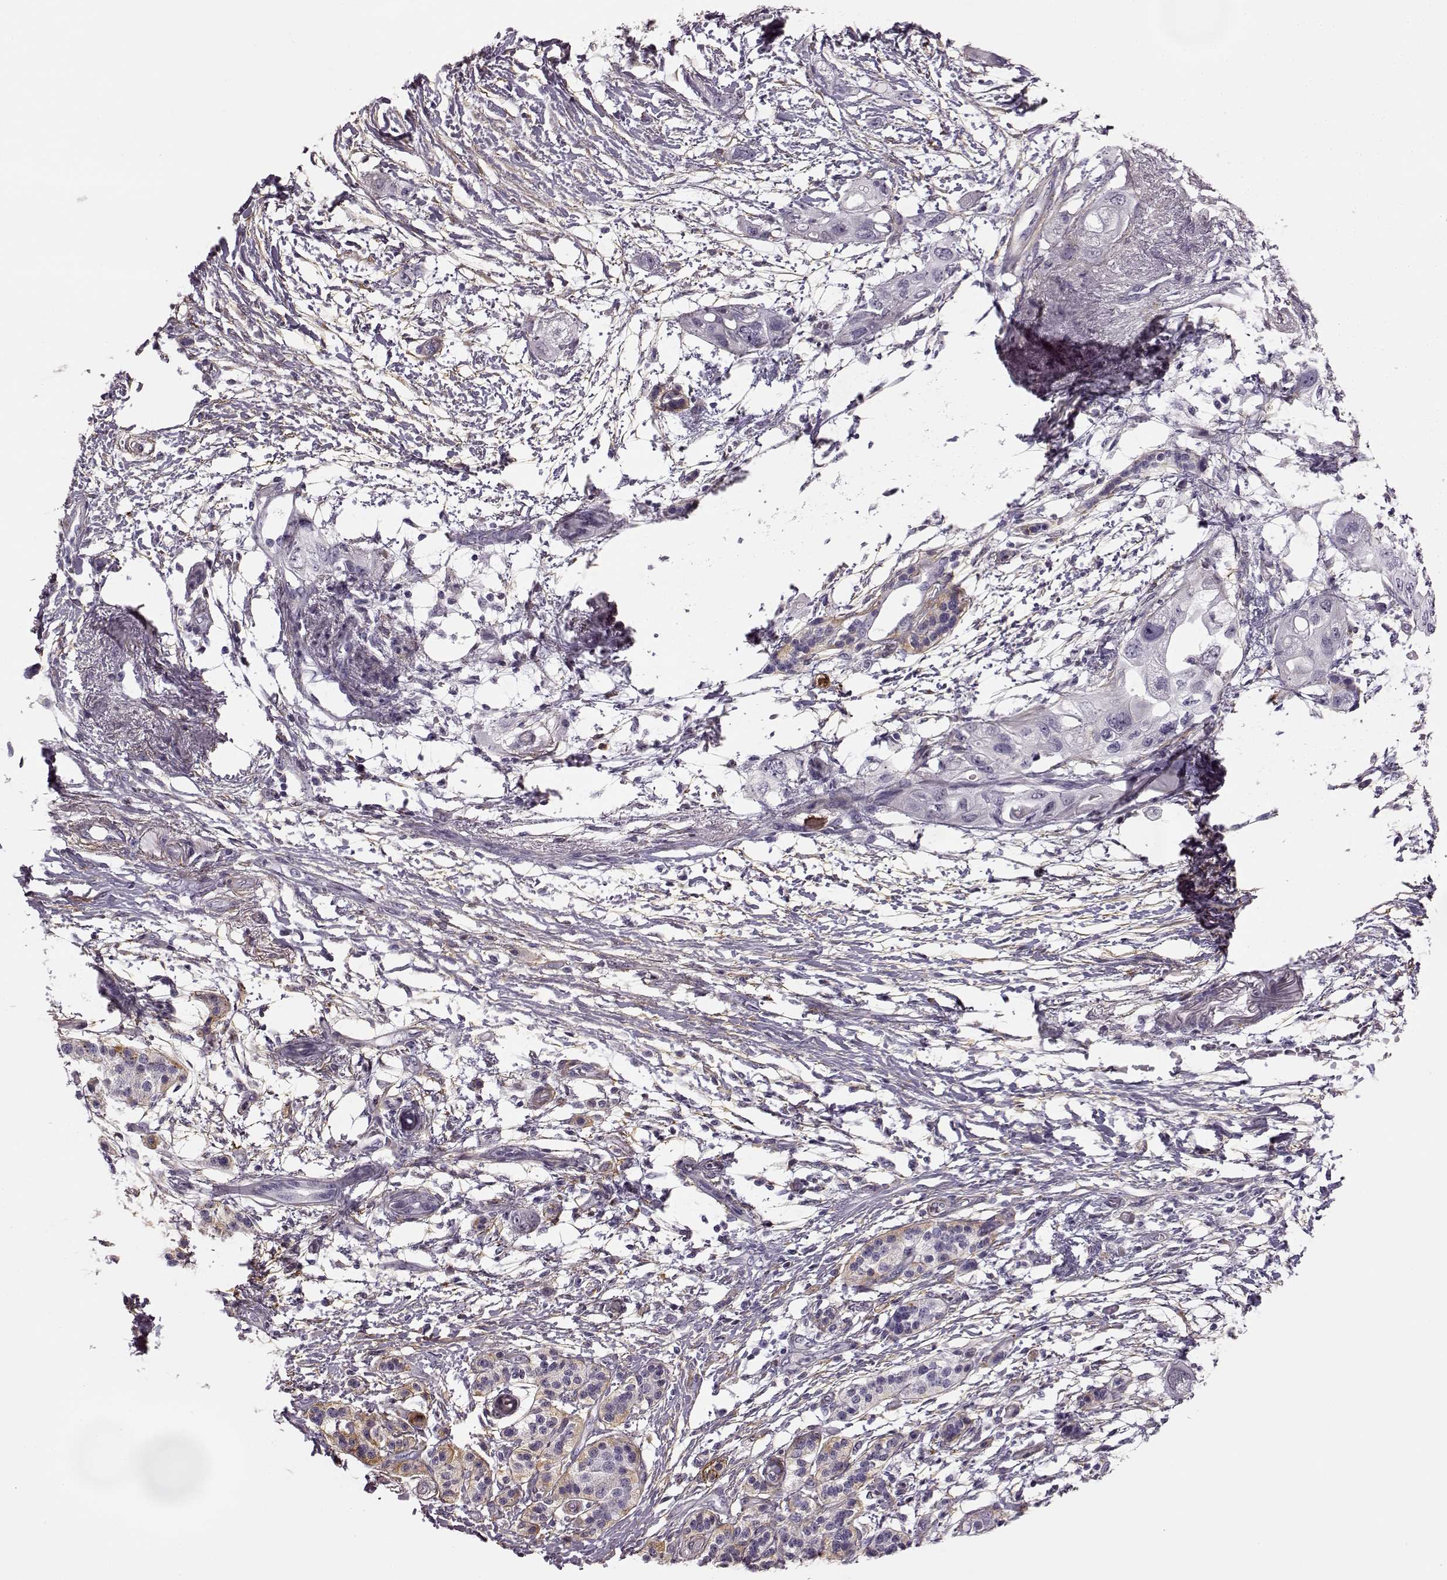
{"staining": {"intensity": "negative", "quantity": "none", "location": "none"}, "tissue": "pancreatic cancer", "cell_type": "Tumor cells", "image_type": "cancer", "snomed": [{"axis": "morphology", "description": "Adenocarcinoma, NOS"}, {"axis": "topography", "description": "Pancreas"}], "caption": "DAB (3,3'-diaminobenzidine) immunohistochemical staining of pancreatic cancer (adenocarcinoma) shows no significant positivity in tumor cells. Nuclei are stained in blue.", "gene": "TRIM69", "patient": {"sex": "female", "age": 72}}